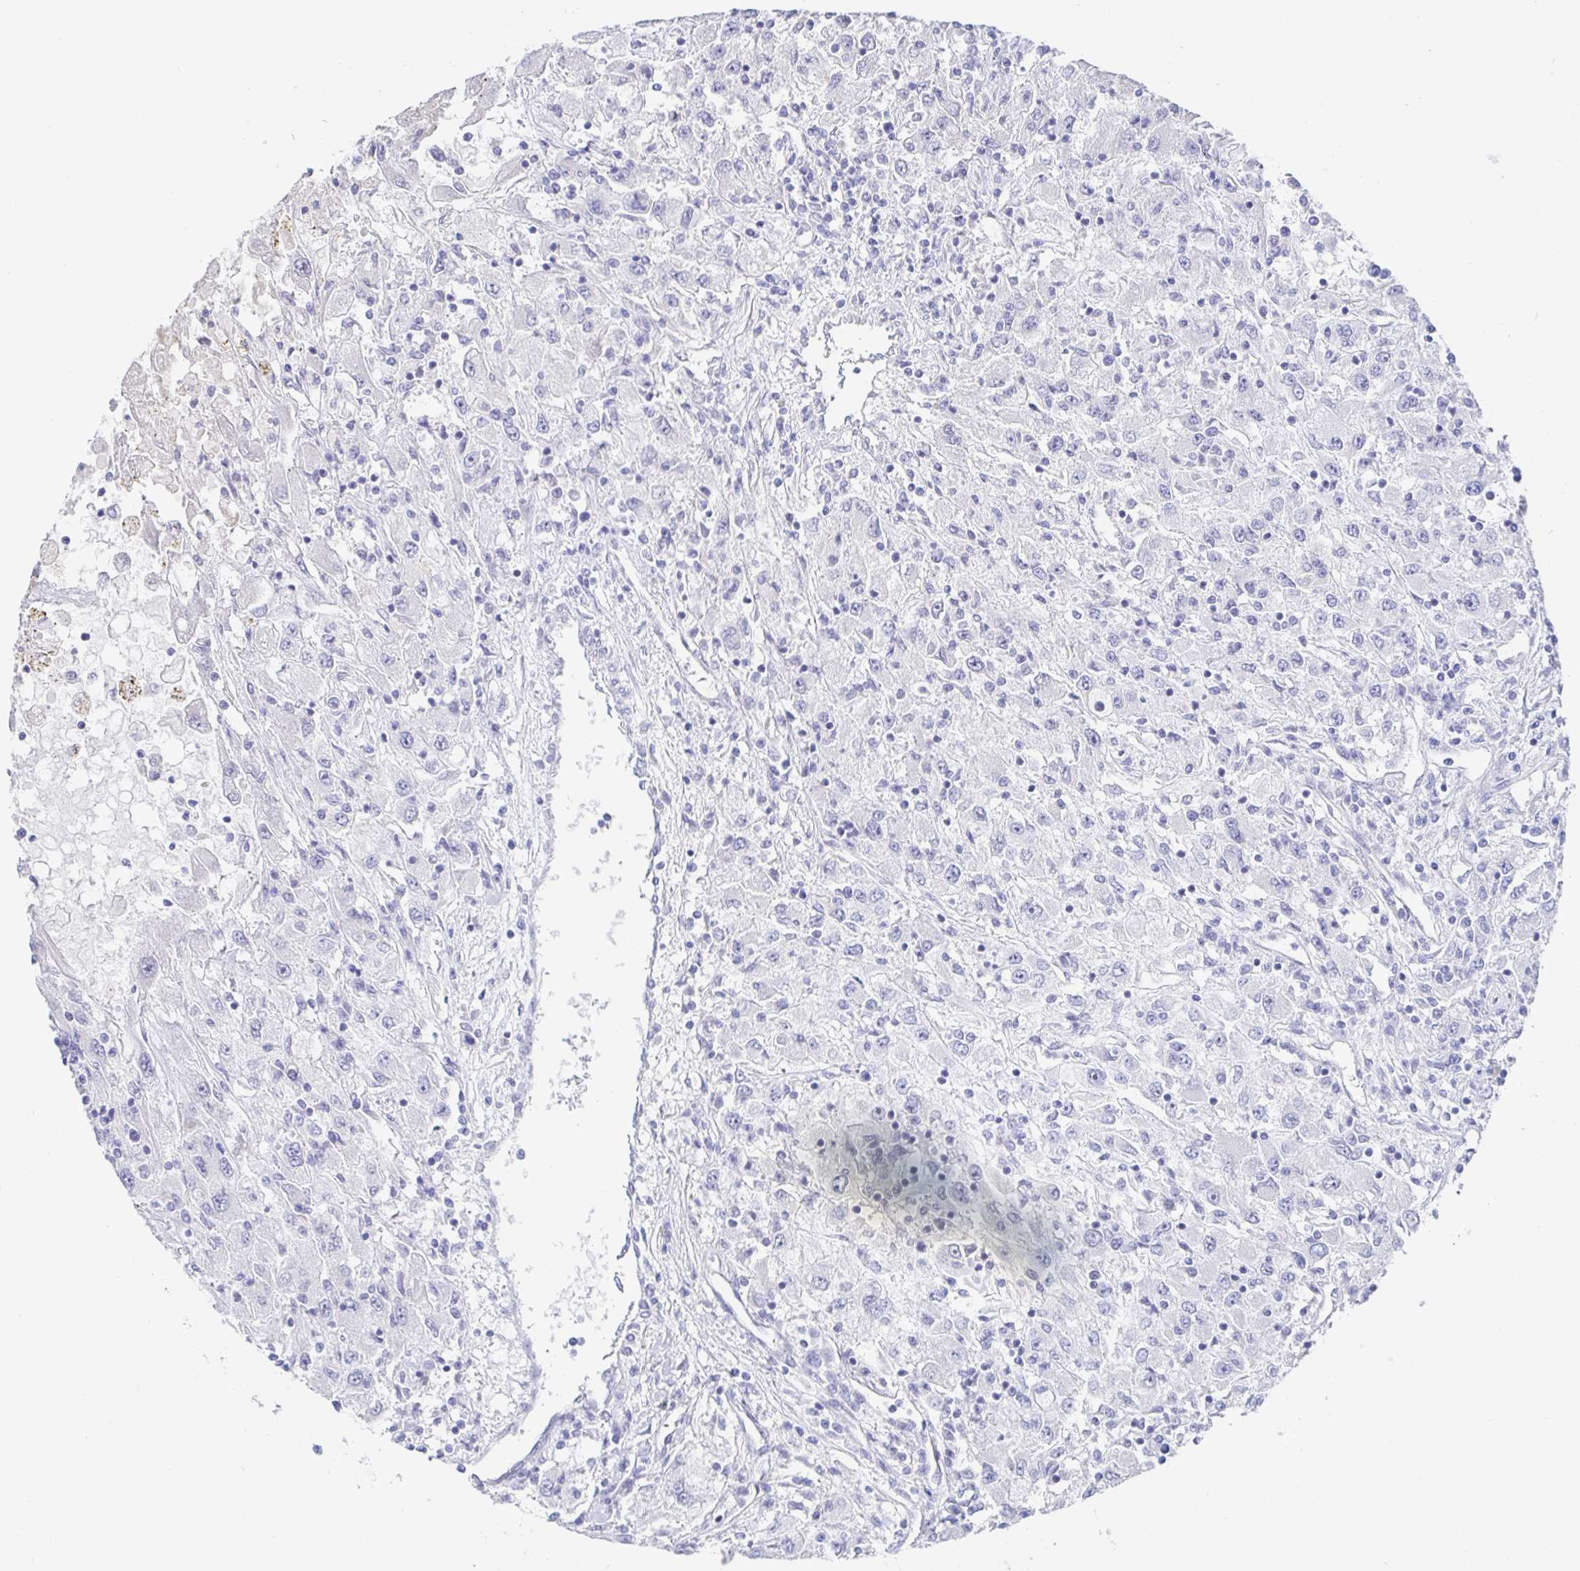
{"staining": {"intensity": "negative", "quantity": "none", "location": "none"}, "tissue": "renal cancer", "cell_type": "Tumor cells", "image_type": "cancer", "snomed": [{"axis": "morphology", "description": "Adenocarcinoma, NOS"}, {"axis": "topography", "description": "Kidney"}], "caption": "This is an IHC photomicrograph of human renal cancer (adenocarcinoma). There is no staining in tumor cells.", "gene": "SIAH3", "patient": {"sex": "female", "age": 67}}